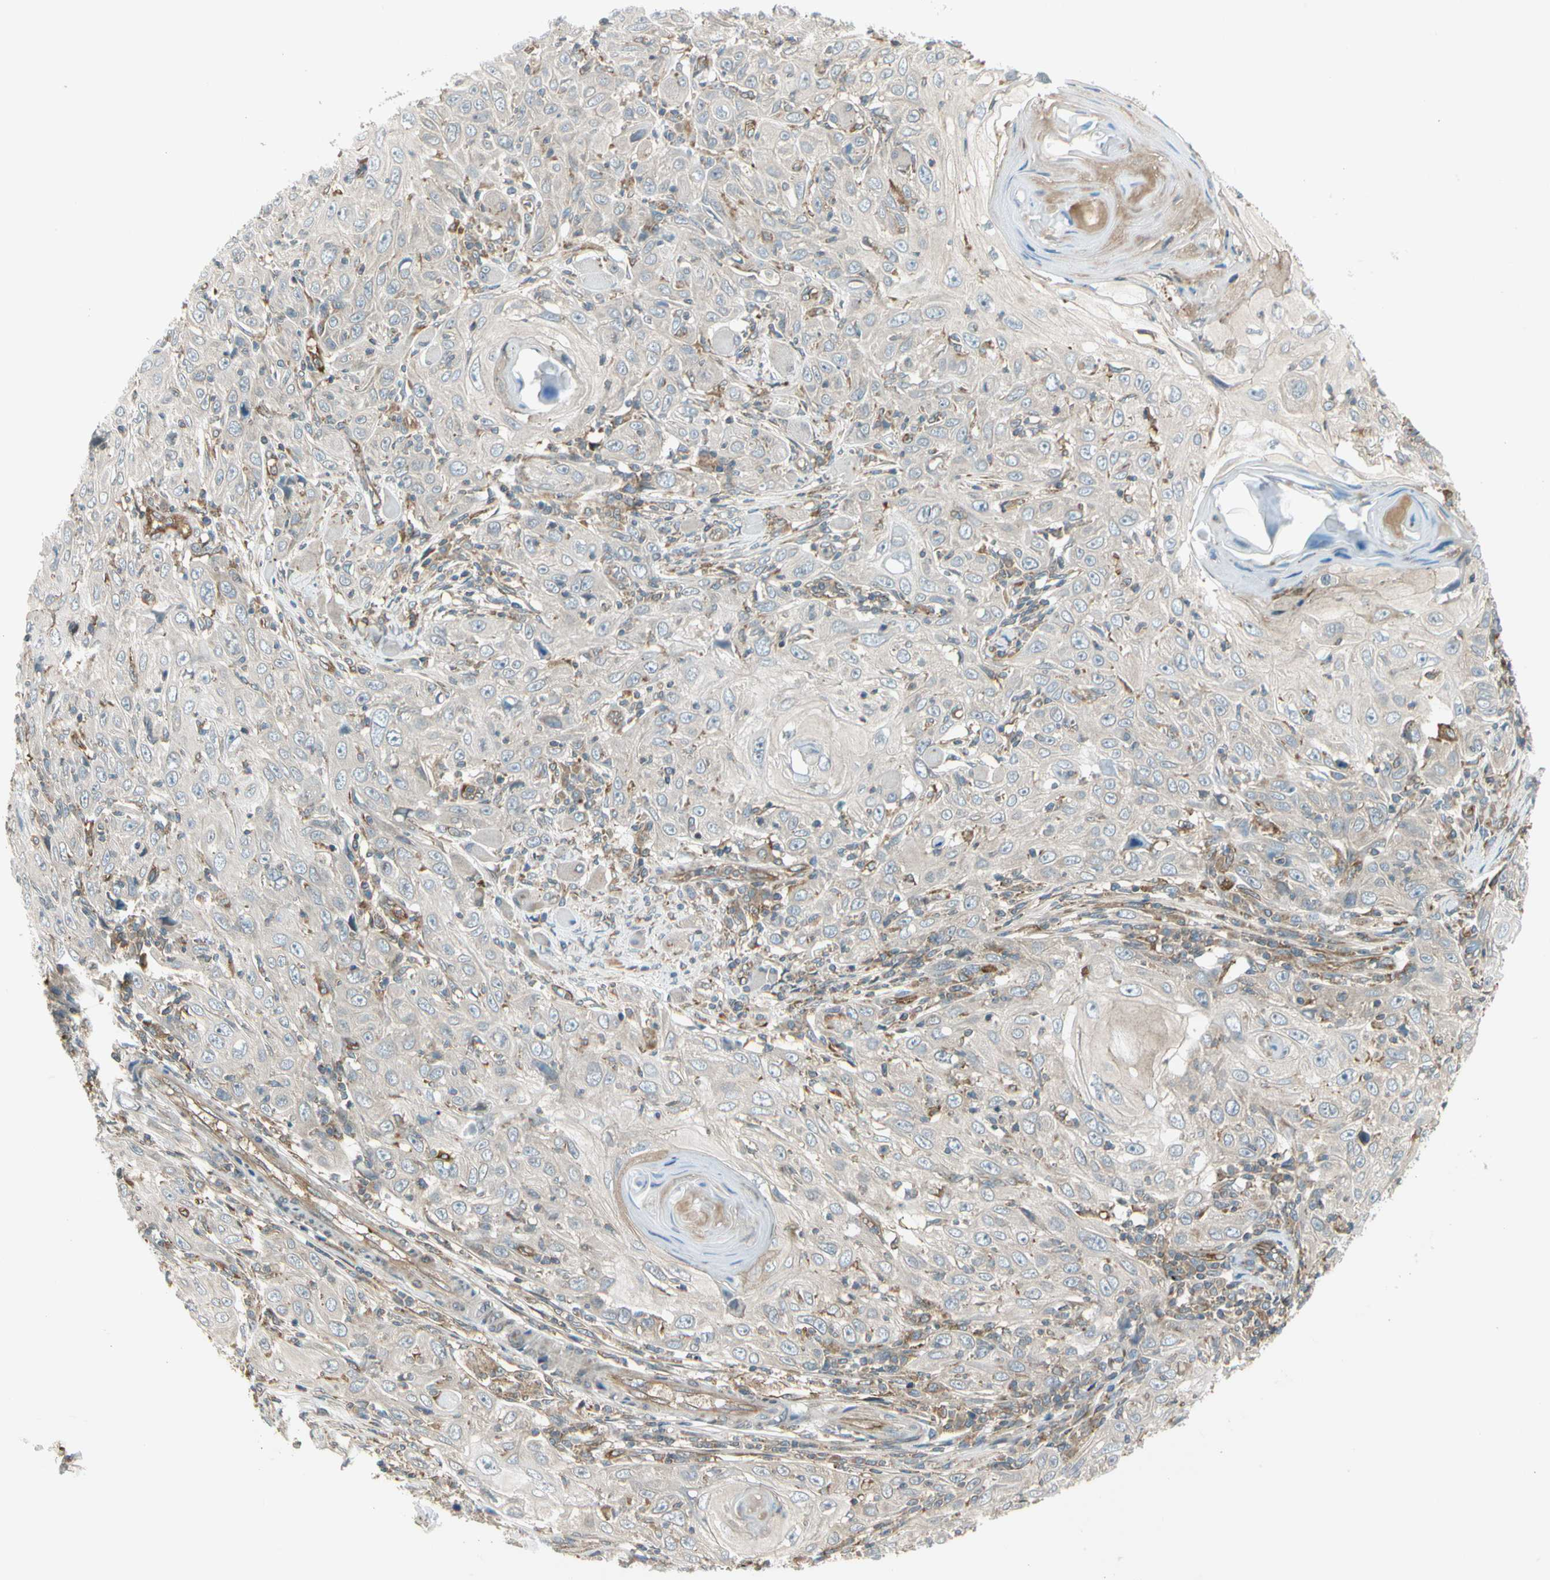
{"staining": {"intensity": "negative", "quantity": "none", "location": "none"}, "tissue": "skin cancer", "cell_type": "Tumor cells", "image_type": "cancer", "snomed": [{"axis": "morphology", "description": "Squamous cell carcinoma, NOS"}, {"axis": "topography", "description": "Skin"}], "caption": "IHC image of human skin cancer (squamous cell carcinoma) stained for a protein (brown), which displays no positivity in tumor cells.", "gene": "TRIO", "patient": {"sex": "female", "age": 88}}